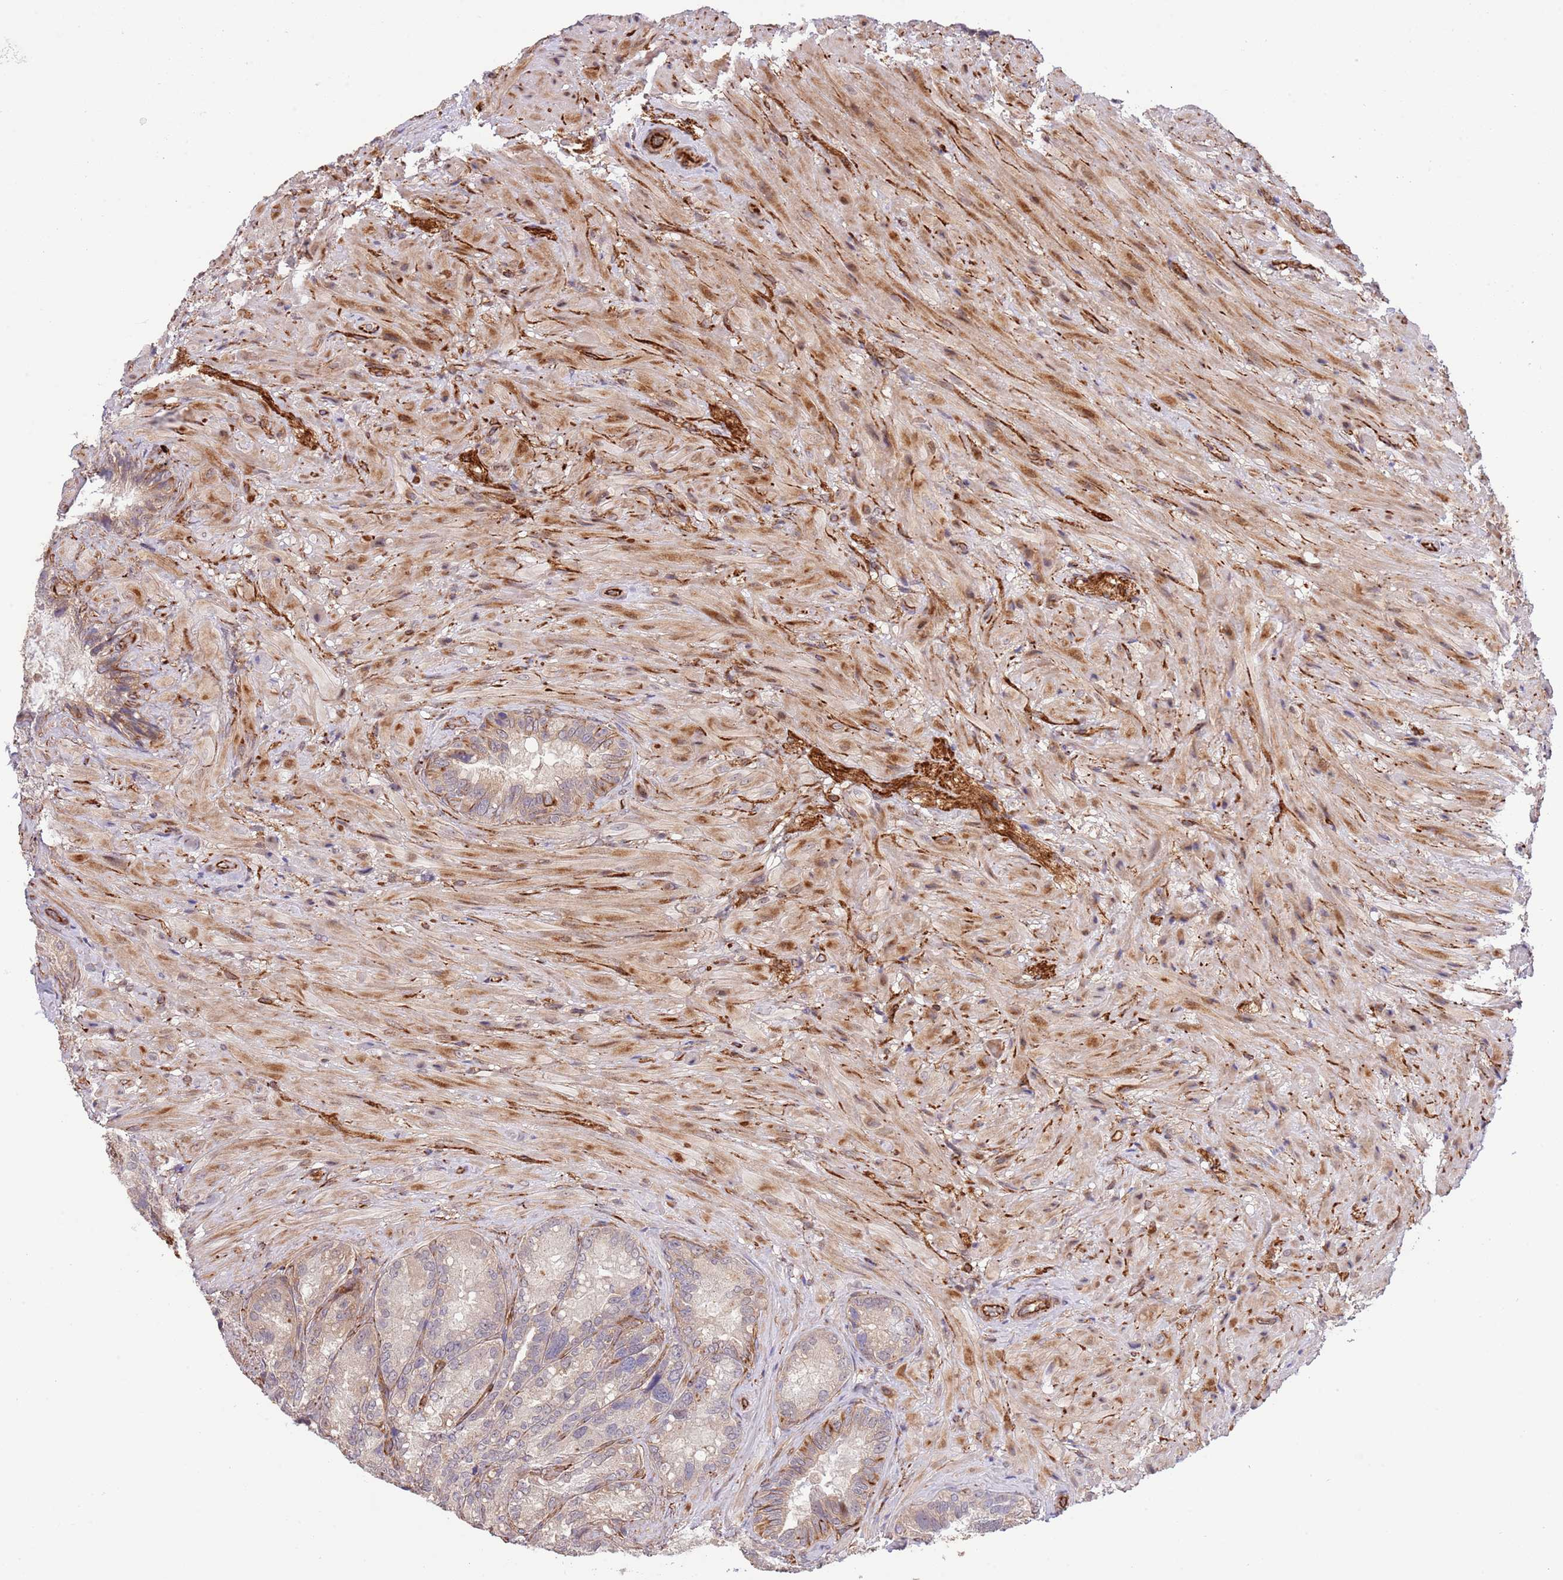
{"staining": {"intensity": "moderate", "quantity": "<25%", "location": "cytoplasmic/membranous"}, "tissue": "seminal vesicle", "cell_type": "Glandular cells", "image_type": "normal", "snomed": [{"axis": "morphology", "description": "Normal tissue, NOS"}, {"axis": "topography", "description": "Seminal veicle"}], "caption": "IHC staining of benign seminal vesicle, which displays low levels of moderate cytoplasmic/membranous staining in approximately <25% of glandular cells indicating moderate cytoplasmic/membranous protein staining. The staining was performed using DAB (brown) for protein detection and nuclei were counterstained in hematoxylin (blue).", "gene": "NEK3", "patient": {"sex": "male", "age": 62}}